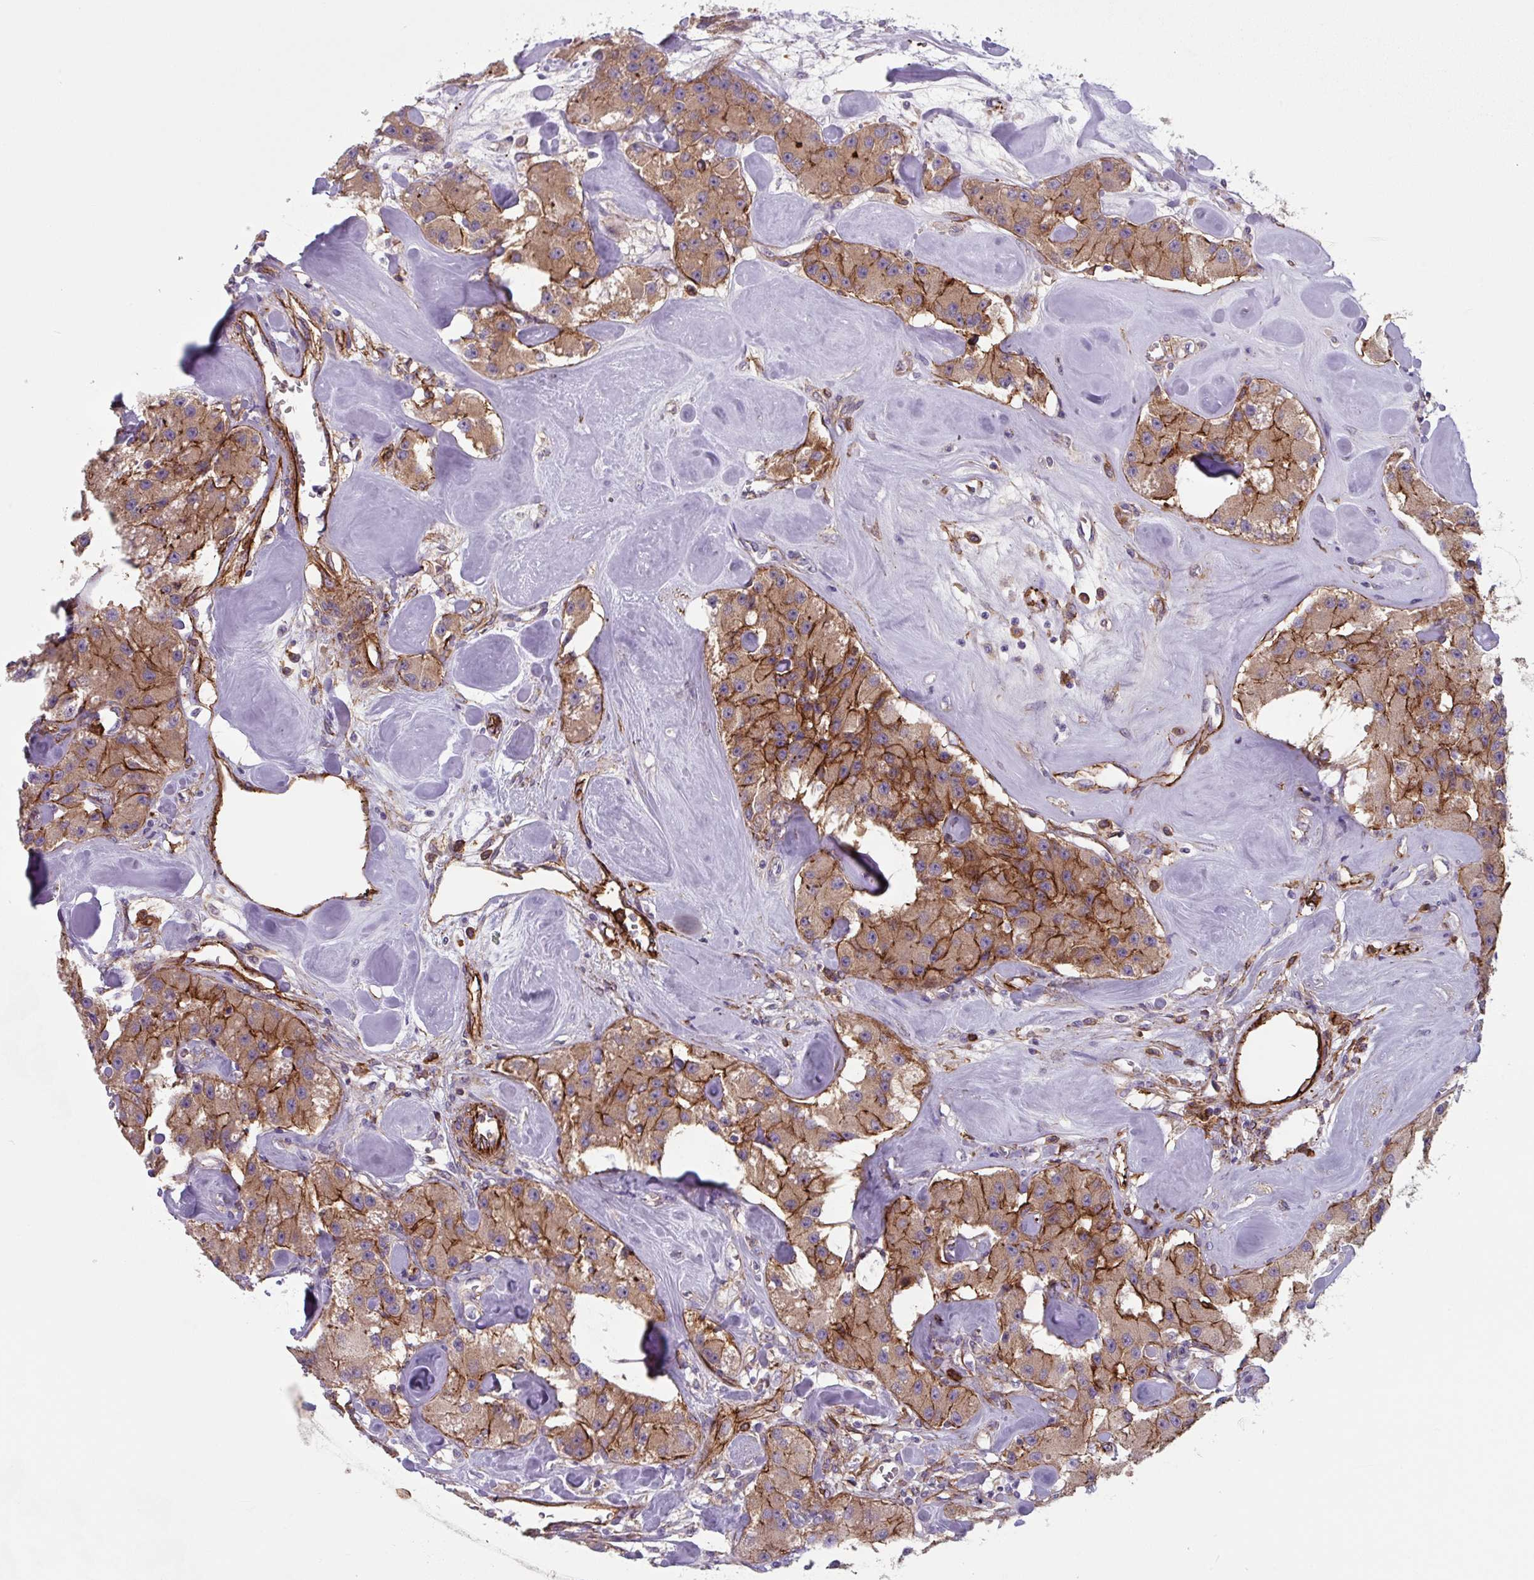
{"staining": {"intensity": "moderate", "quantity": ">75%", "location": "cytoplasmic/membranous"}, "tissue": "carcinoid", "cell_type": "Tumor cells", "image_type": "cancer", "snomed": [{"axis": "morphology", "description": "Carcinoid, malignant, NOS"}, {"axis": "topography", "description": "Pancreas"}], "caption": "Protein expression analysis of carcinoid exhibits moderate cytoplasmic/membranous expression in about >75% of tumor cells.", "gene": "DHFR2", "patient": {"sex": "male", "age": 41}}